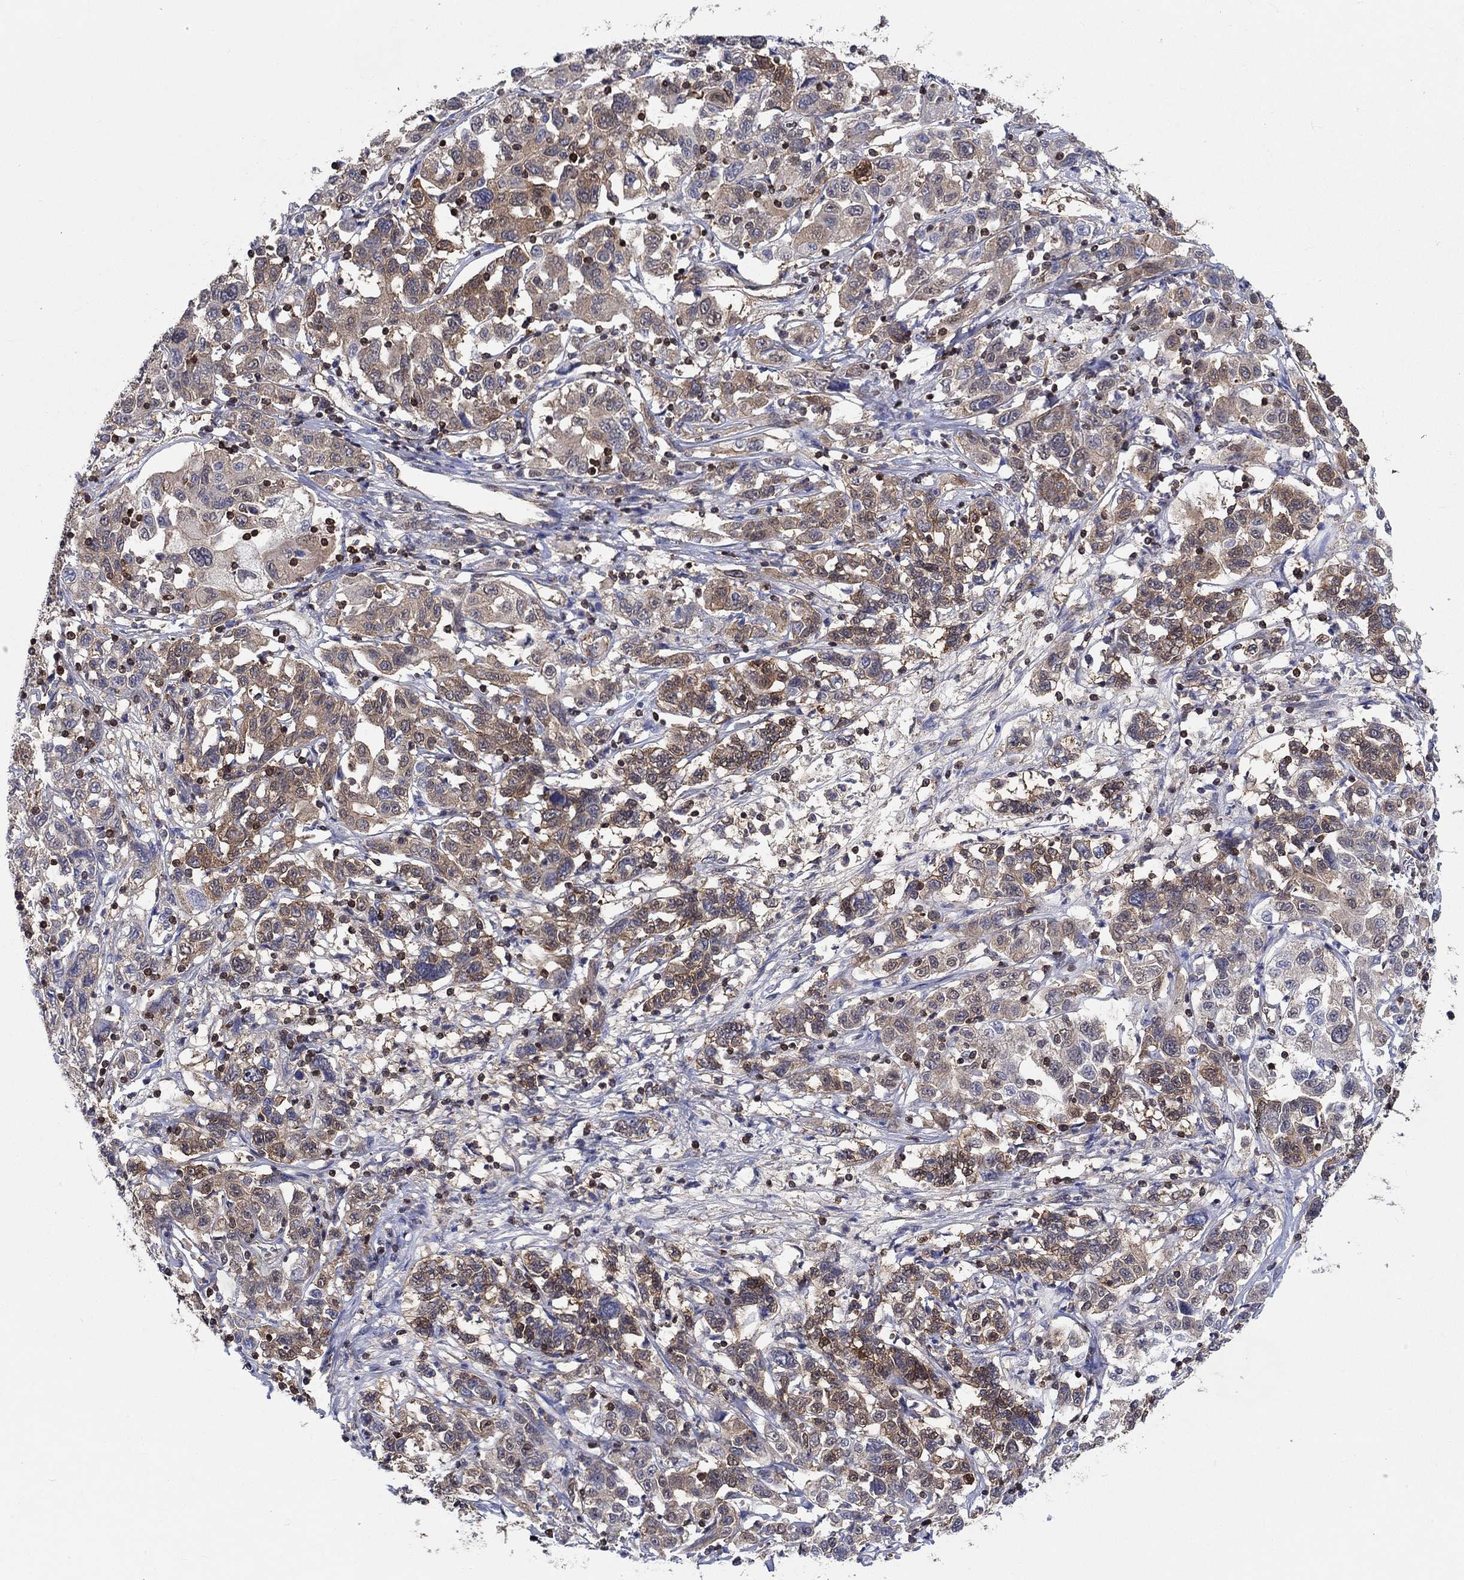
{"staining": {"intensity": "moderate", "quantity": "25%-75%", "location": "cytoplasmic/membranous"}, "tissue": "liver cancer", "cell_type": "Tumor cells", "image_type": "cancer", "snomed": [{"axis": "morphology", "description": "Adenocarcinoma, NOS"}, {"axis": "morphology", "description": "Cholangiocarcinoma"}, {"axis": "topography", "description": "Liver"}], "caption": "Immunohistochemical staining of human liver cholangiocarcinoma demonstrates medium levels of moderate cytoplasmic/membranous positivity in about 25%-75% of tumor cells.", "gene": "AGFG2", "patient": {"sex": "male", "age": 64}}